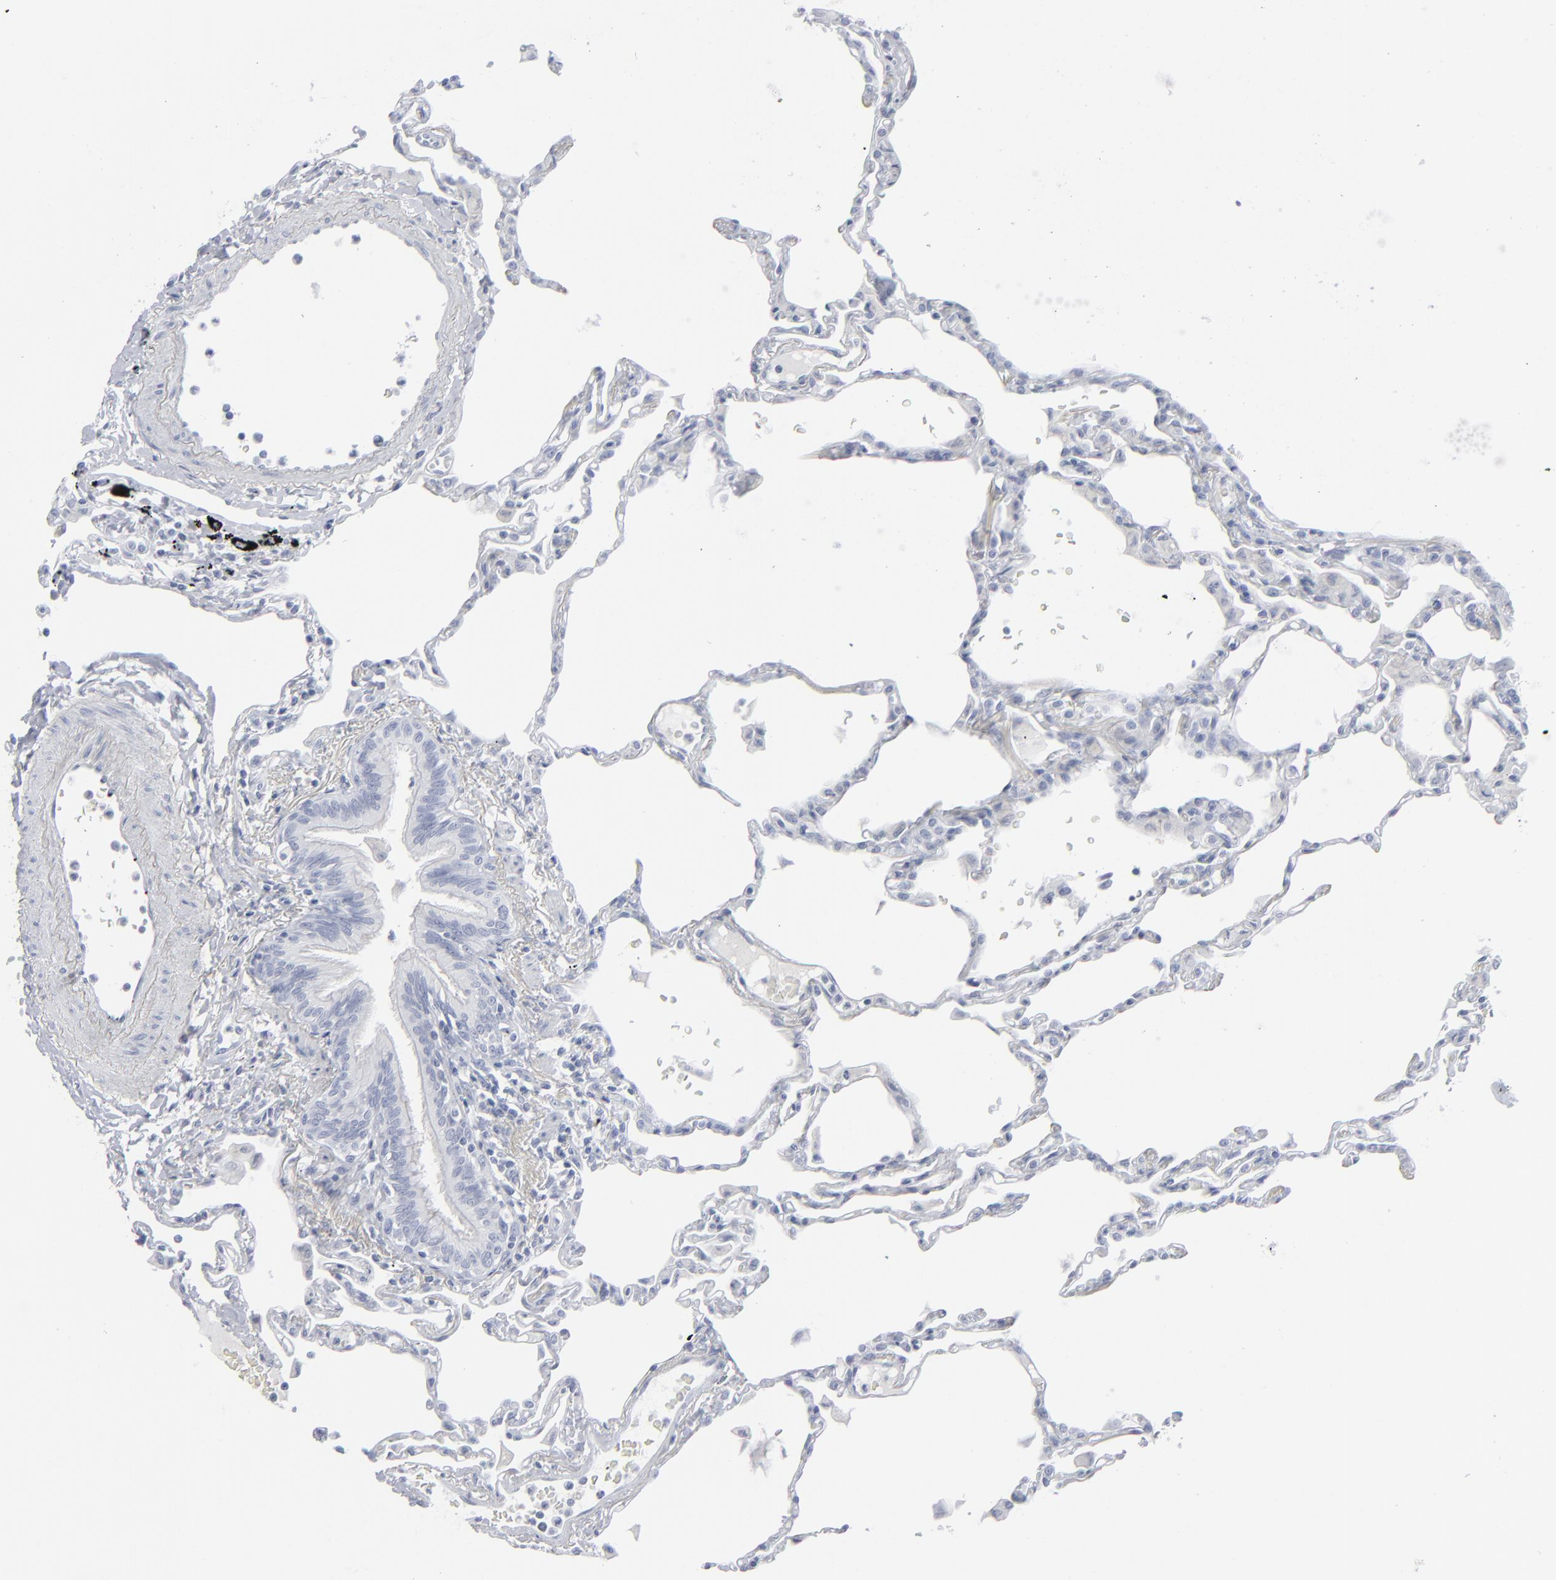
{"staining": {"intensity": "negative", "quantity": "none", "location": "none"}, "tissue": "lung", "cell_type": "Alveolar cells", "image_type": "normal", "snomed": [{"axis": "morphology", "description": "Normal tissue, NOS"}, {"axis": "topography", "description": "Lung"}], "caption": "High power microscopy image of an IHC micrograph of normal lung, revealing no significant expression in alveolar cells. The staining is performed using DAB (3,3'-diaminobenzidine) brown chromogen with nuclei counter-stained in using hematoxylin.", "gene": "MSLN", "patient": {"sex": "female", "age": 49}}